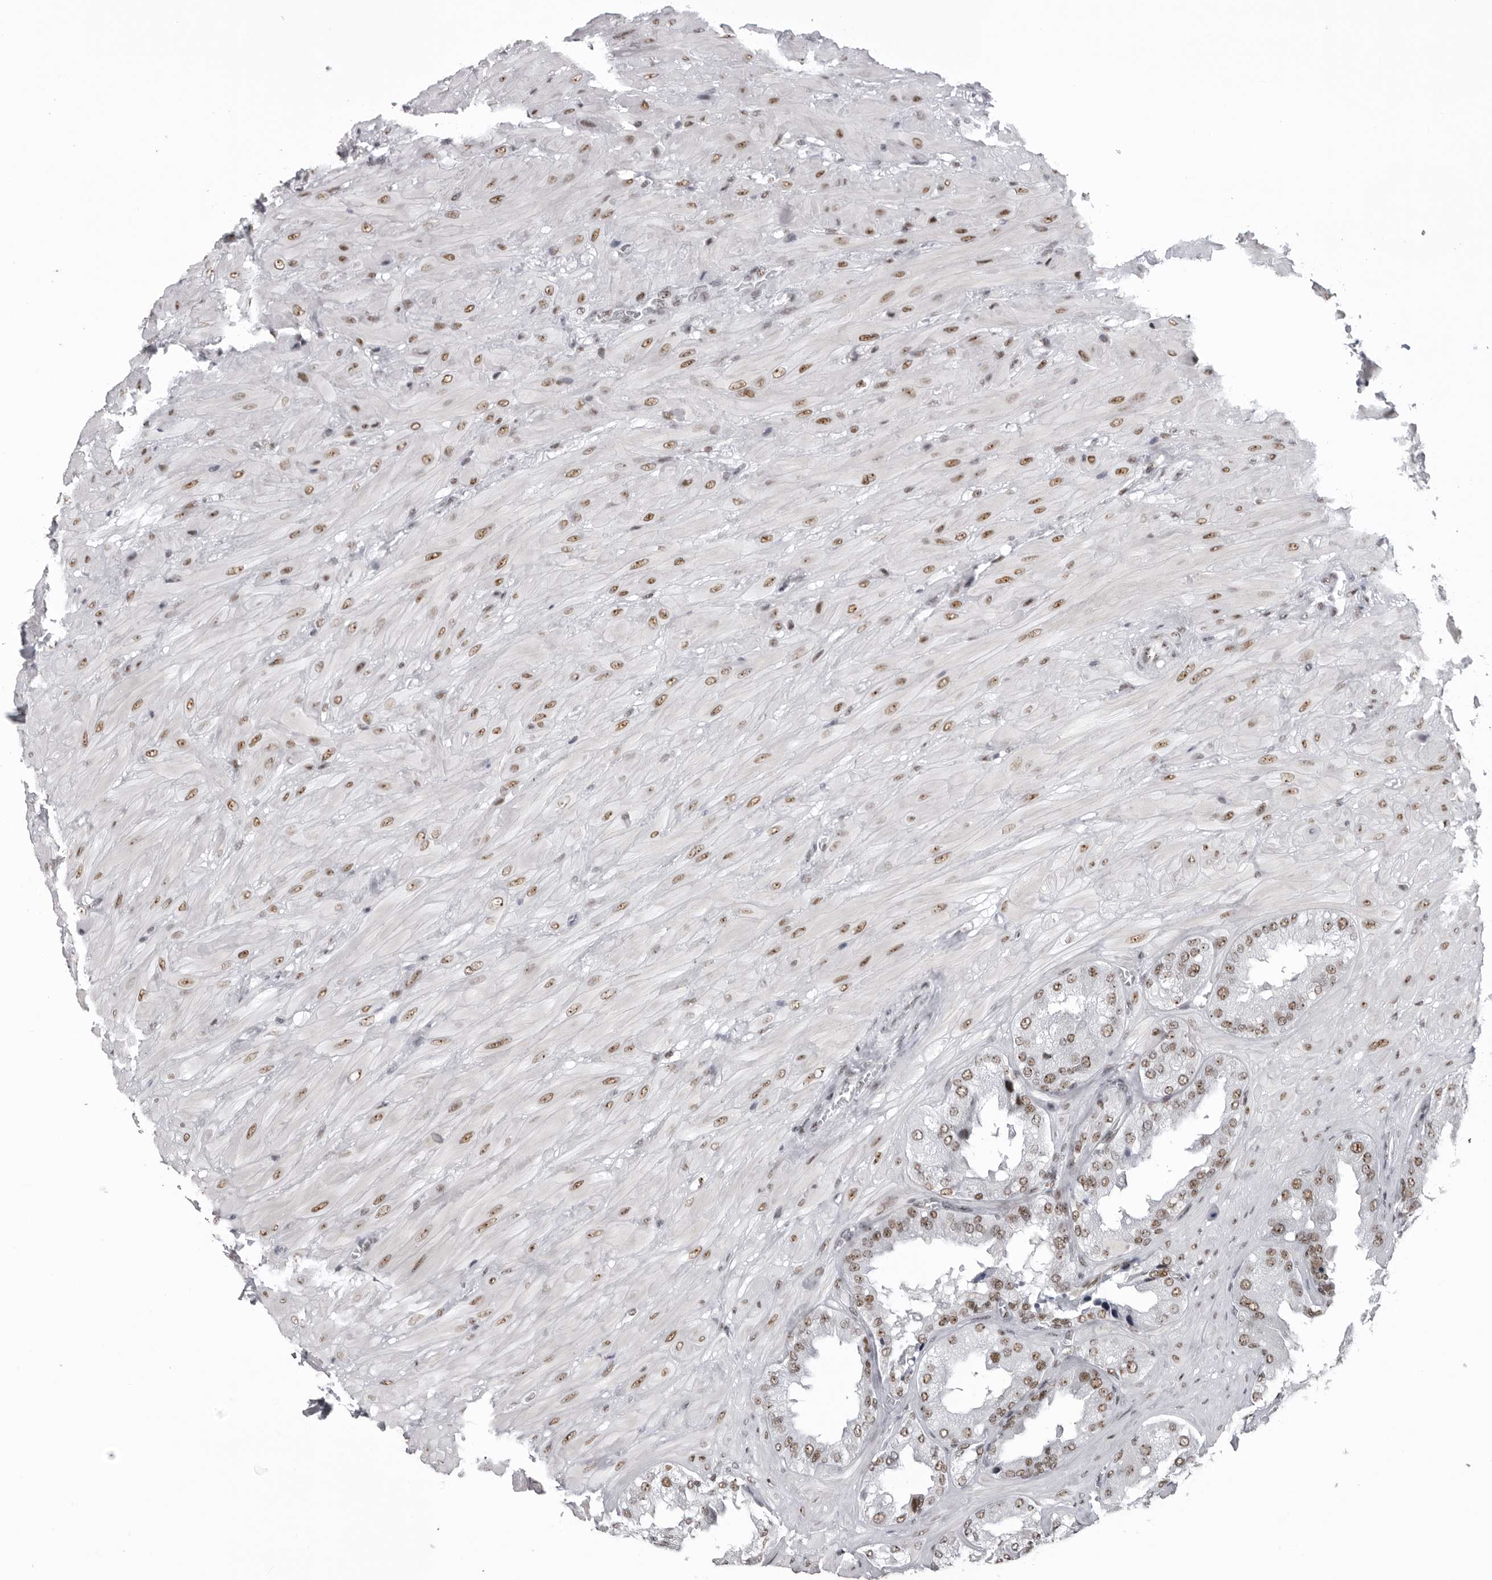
{"staining": {"intensity": "moderate", "quantity": ">75%", "location": "nuclear"}, "tissue": "seminal vesicle", "cell_type": "Glandular cells", "image_type": "normal", "snomed": [{"axis": "morphology", "description": "Normal tissue, NOS"}, {"axis": "topography", "description": "Prostate"}, {"axis": "topography", "description": "Seminal veicle"}], "caption": "Glandular cells demonstrate moderate nuclear expression in approximately >75% of cells in benign seminal vesicle.", "gene": "DHX9", "patient": {"sex": "male", "age": 51}}